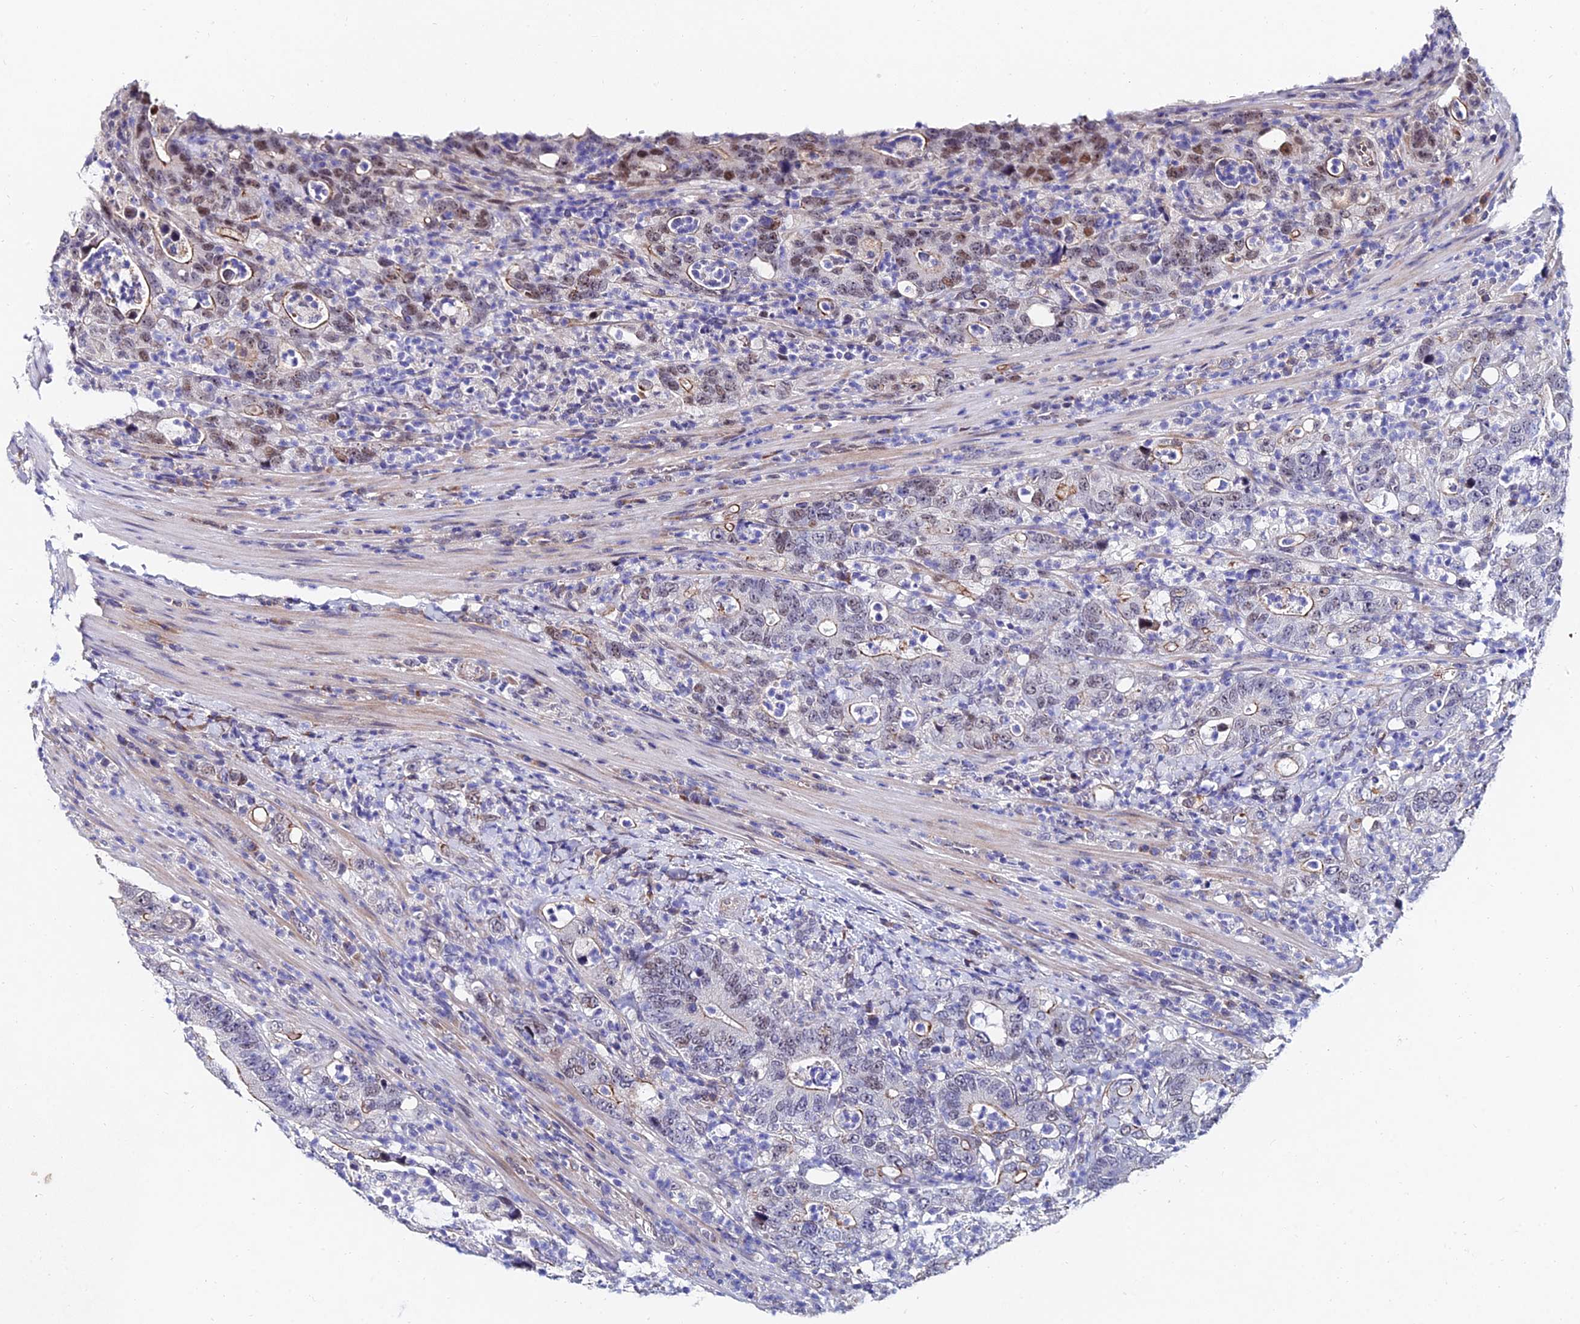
{"staining": {"intensity": "weak", "quantity": "<25%", "location": "cytoplasmic/membranous,nuclear"}, "tissue": "colorectal cancer", "cell_type": "Tumor cells", "image_type": "cancer", "snomed": [{"axis": "morphology", "description": "Adenocarcinoma, NOS"}, {"axis": "topography", "description": "Colon"}], "caption": "This is a image of IHC staining of colorectal adenocarcinoma, which shows no positivity in tumor cells.", "gene": "TRIM24", "patient": {"sex": "female", "age": 75}}